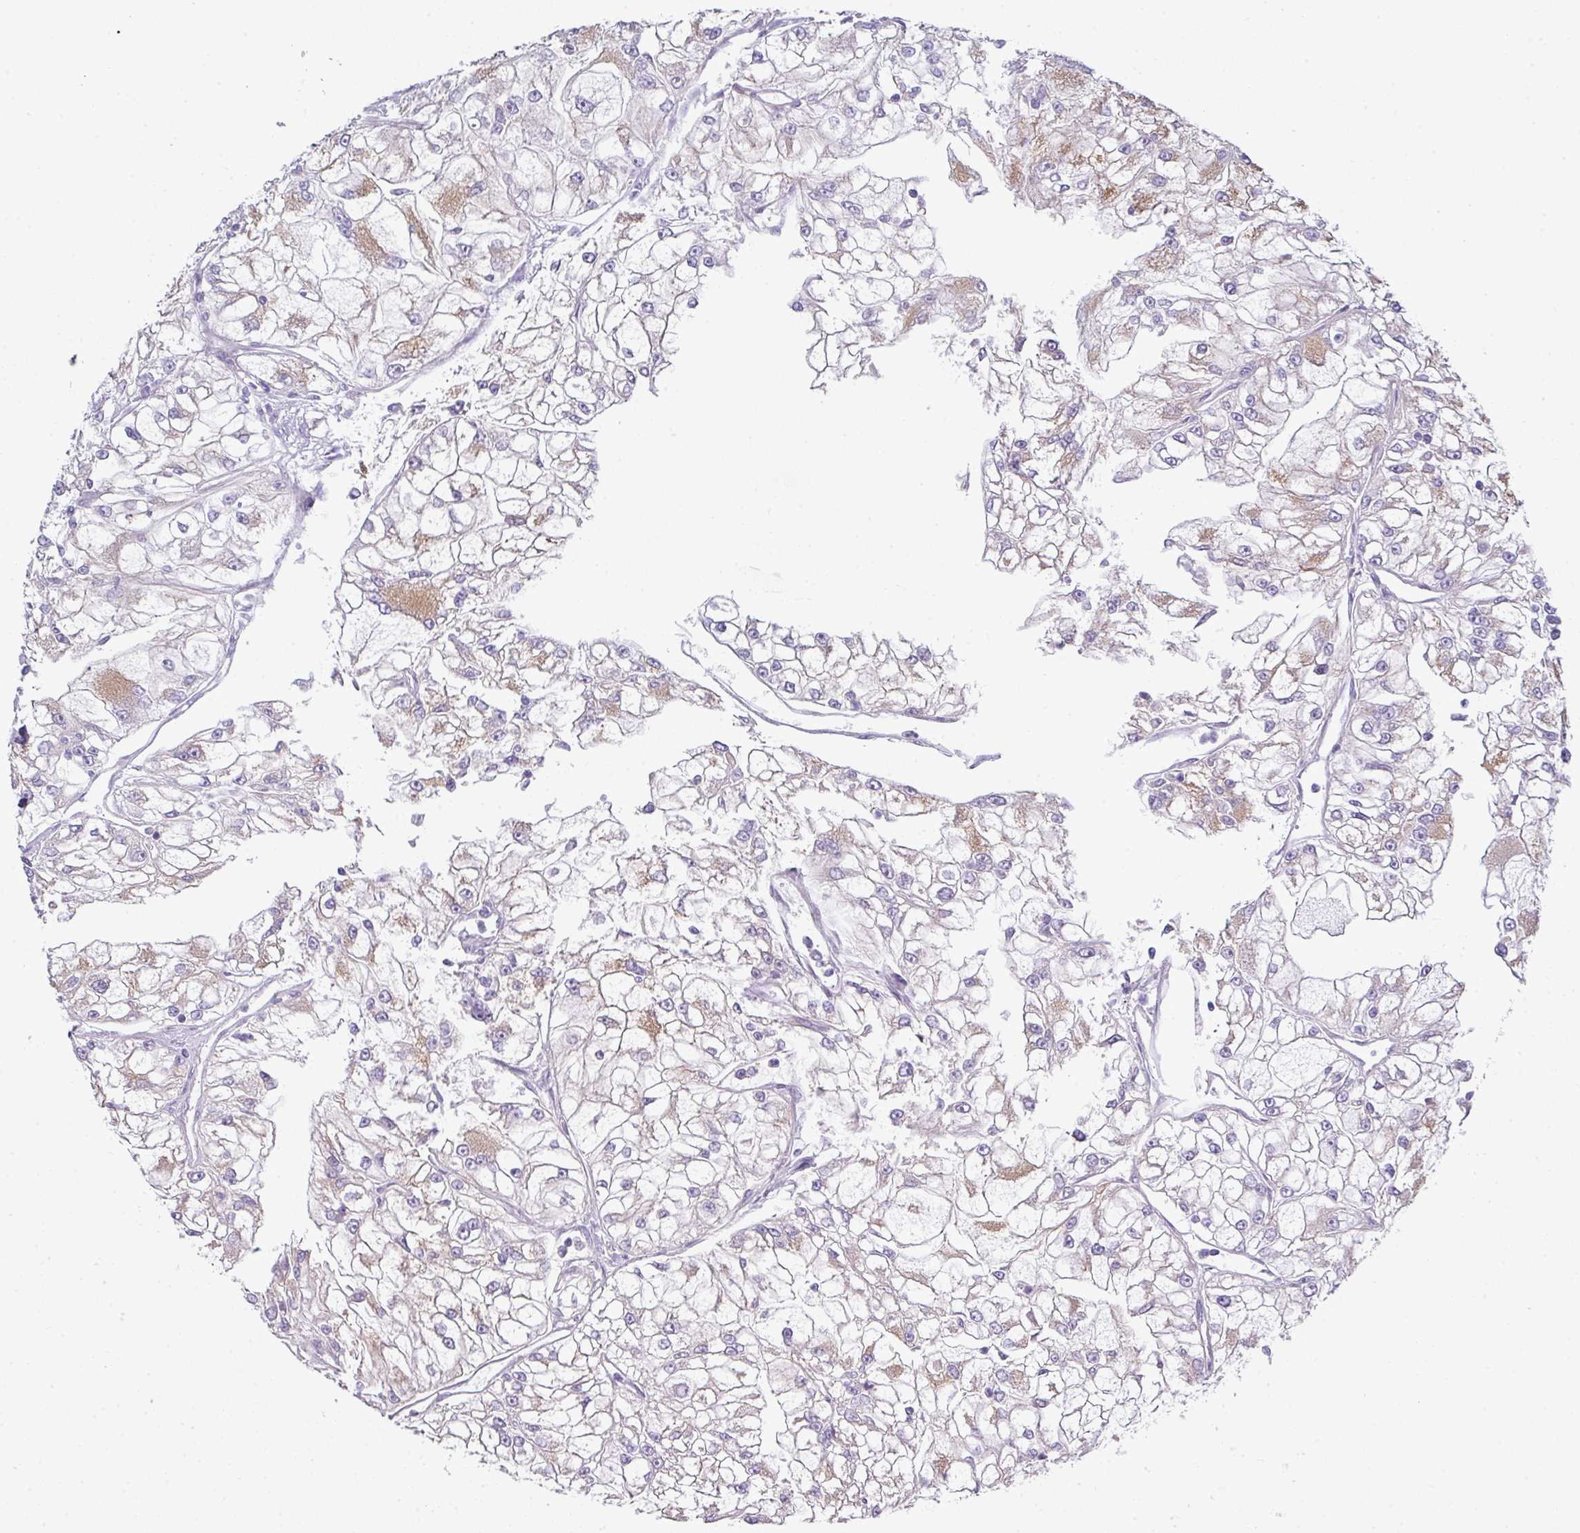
{"staining": {"intensity": "weak", "quantity": "<25%", "location": "cytoplasmic/membranous"}, "tissue": "renal cancer", "cell_type": "Tumor cells", "image_type": "cancer", "snomed": [{"axis": "morphology", "description": "Adenocarcinoma, NOS"}, {"axis": "topography", "description": "Kidney"}], "caption": "Tumor cells show no significant protein expression in renal adenocarcinoma.", "gene": "ABCC5", "patient": {"sex": "female", "age": 72}}